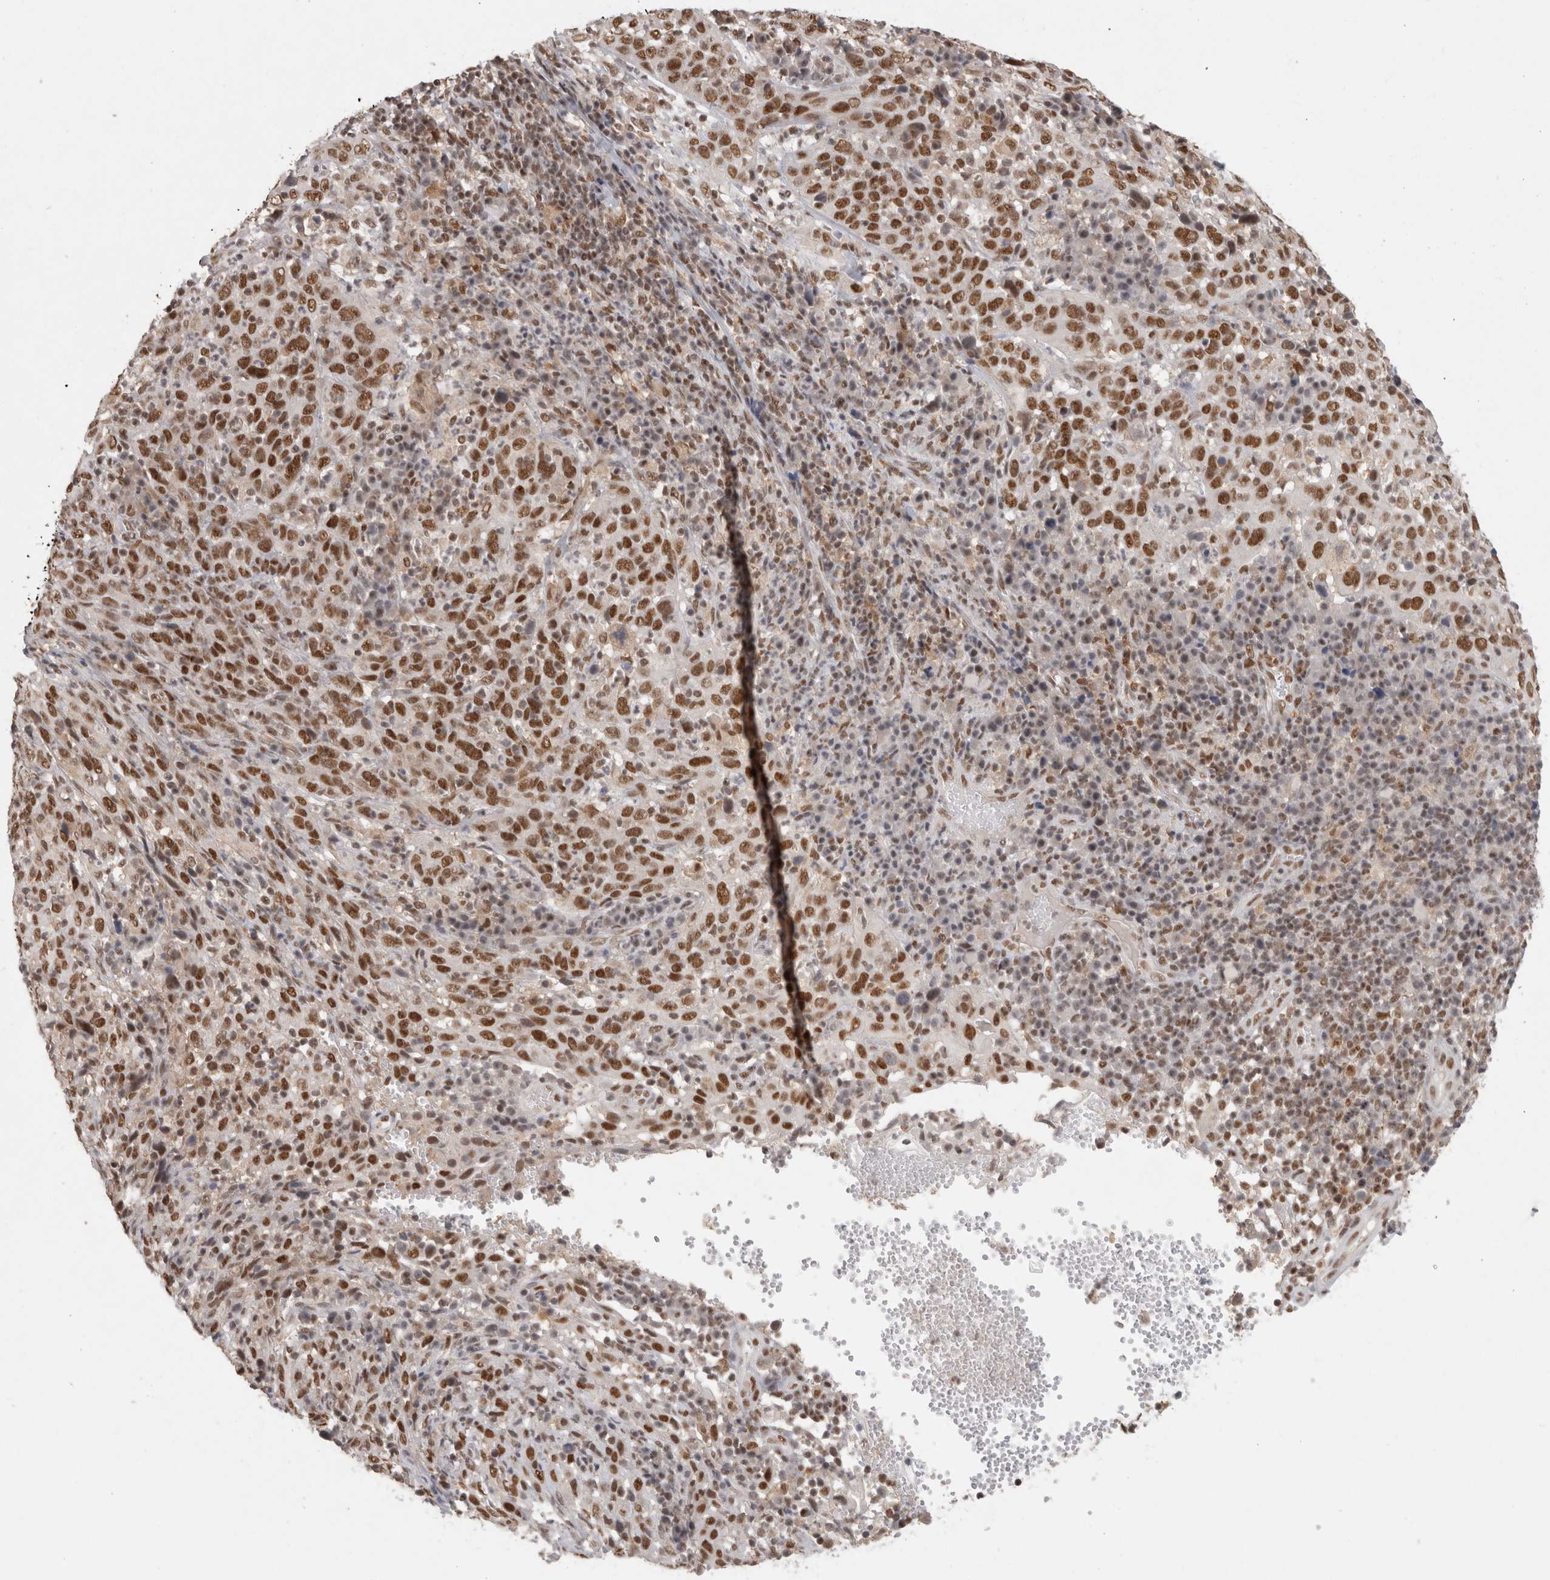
{"staining": {"intensity": "strong", "quantity": ">75%", "location": "nuclear"}, "tissue": "cervical cancer", "cell_type": "Tumor cells", "image_type": "cancer", "snomed": [{"axis": "morphology", "description": "Squamous cell carcinoma, NOS"}, {"axis": "topography", "description": "Cervix"}], "caption": "Strong nuclear expression for a protein is appreciated in about >75% of tumor cells of cervical cancer using immunohistochemistry (IHC).", "gene": "ZNF830", "patient": {"sex": "female", "age": 46}}